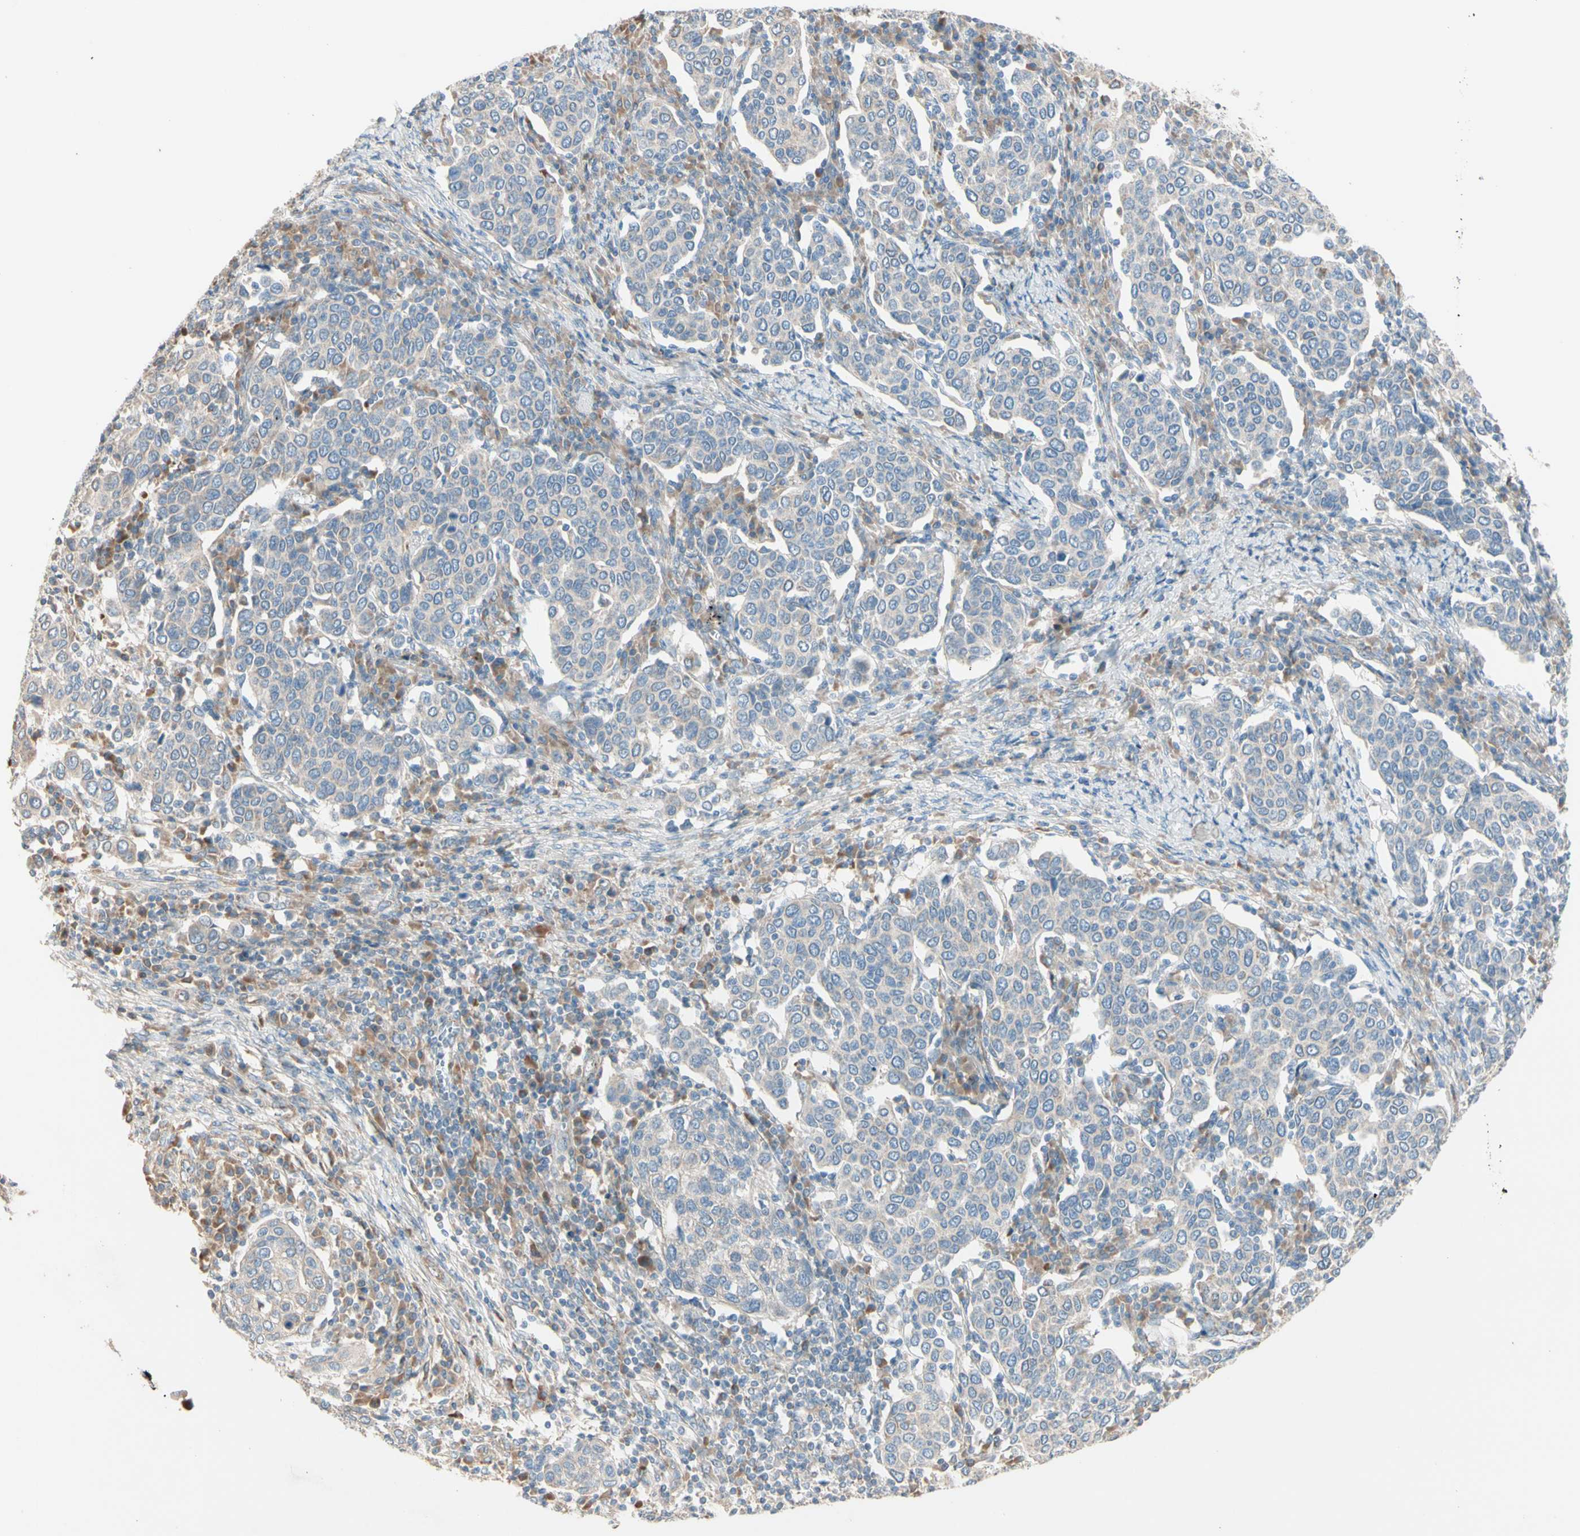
{"staining": {"intensity": "weak", "quantity": ">75%", "location": "cytoplasmic/membranous"}, "tissue": "cervical cancer", "cell_type": "Tumor cells", "image_type": "cancer", "snomed": [{"axis": "morphology", "description": "Squamous cell carcinoma, NOS"}, {"axis": "topography", "description": "Cervix"}], "caption": "The photomicrograph displays a brown stain indicating the presence of a protein in the cytoplasmic/membranous of tumor cells in cervical squamous cell carcinoma.", "gene": "EPHA3", "patient": {"sex": "female", "age": 40}}